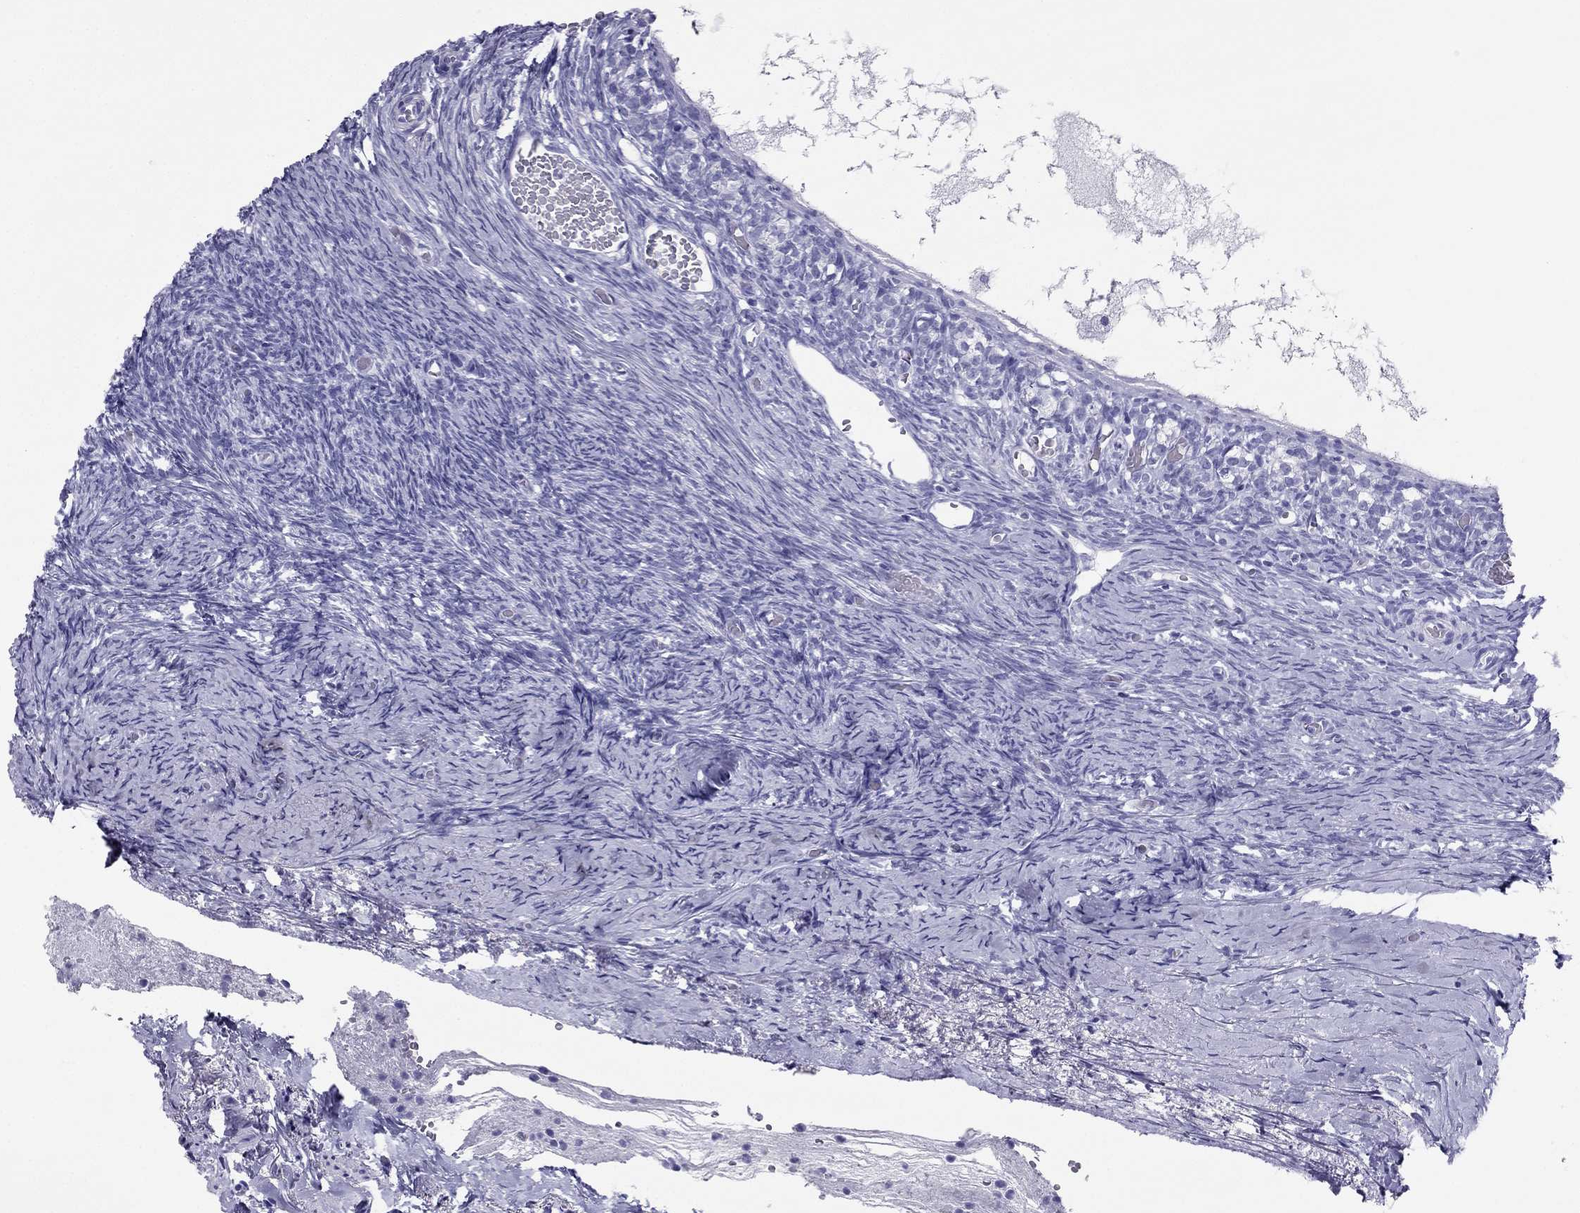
{"staining": {"intensity": "negative", "quantity": "none", "location": "none"}, "tissue": "ovary", "cell_type": "Follicle cells", "image_type": "normal", "snomed": [{"axis": "morphology", "description": "Normal tissue, NOS"}, {"axis": "topography", "description": "Ovary"}], "caption": "Histopathology image shows no protein positivity in follicle cells of unremarkable ovary.", "gene": "PDE6A", "patient": {"sex": "female", "age": 39}}